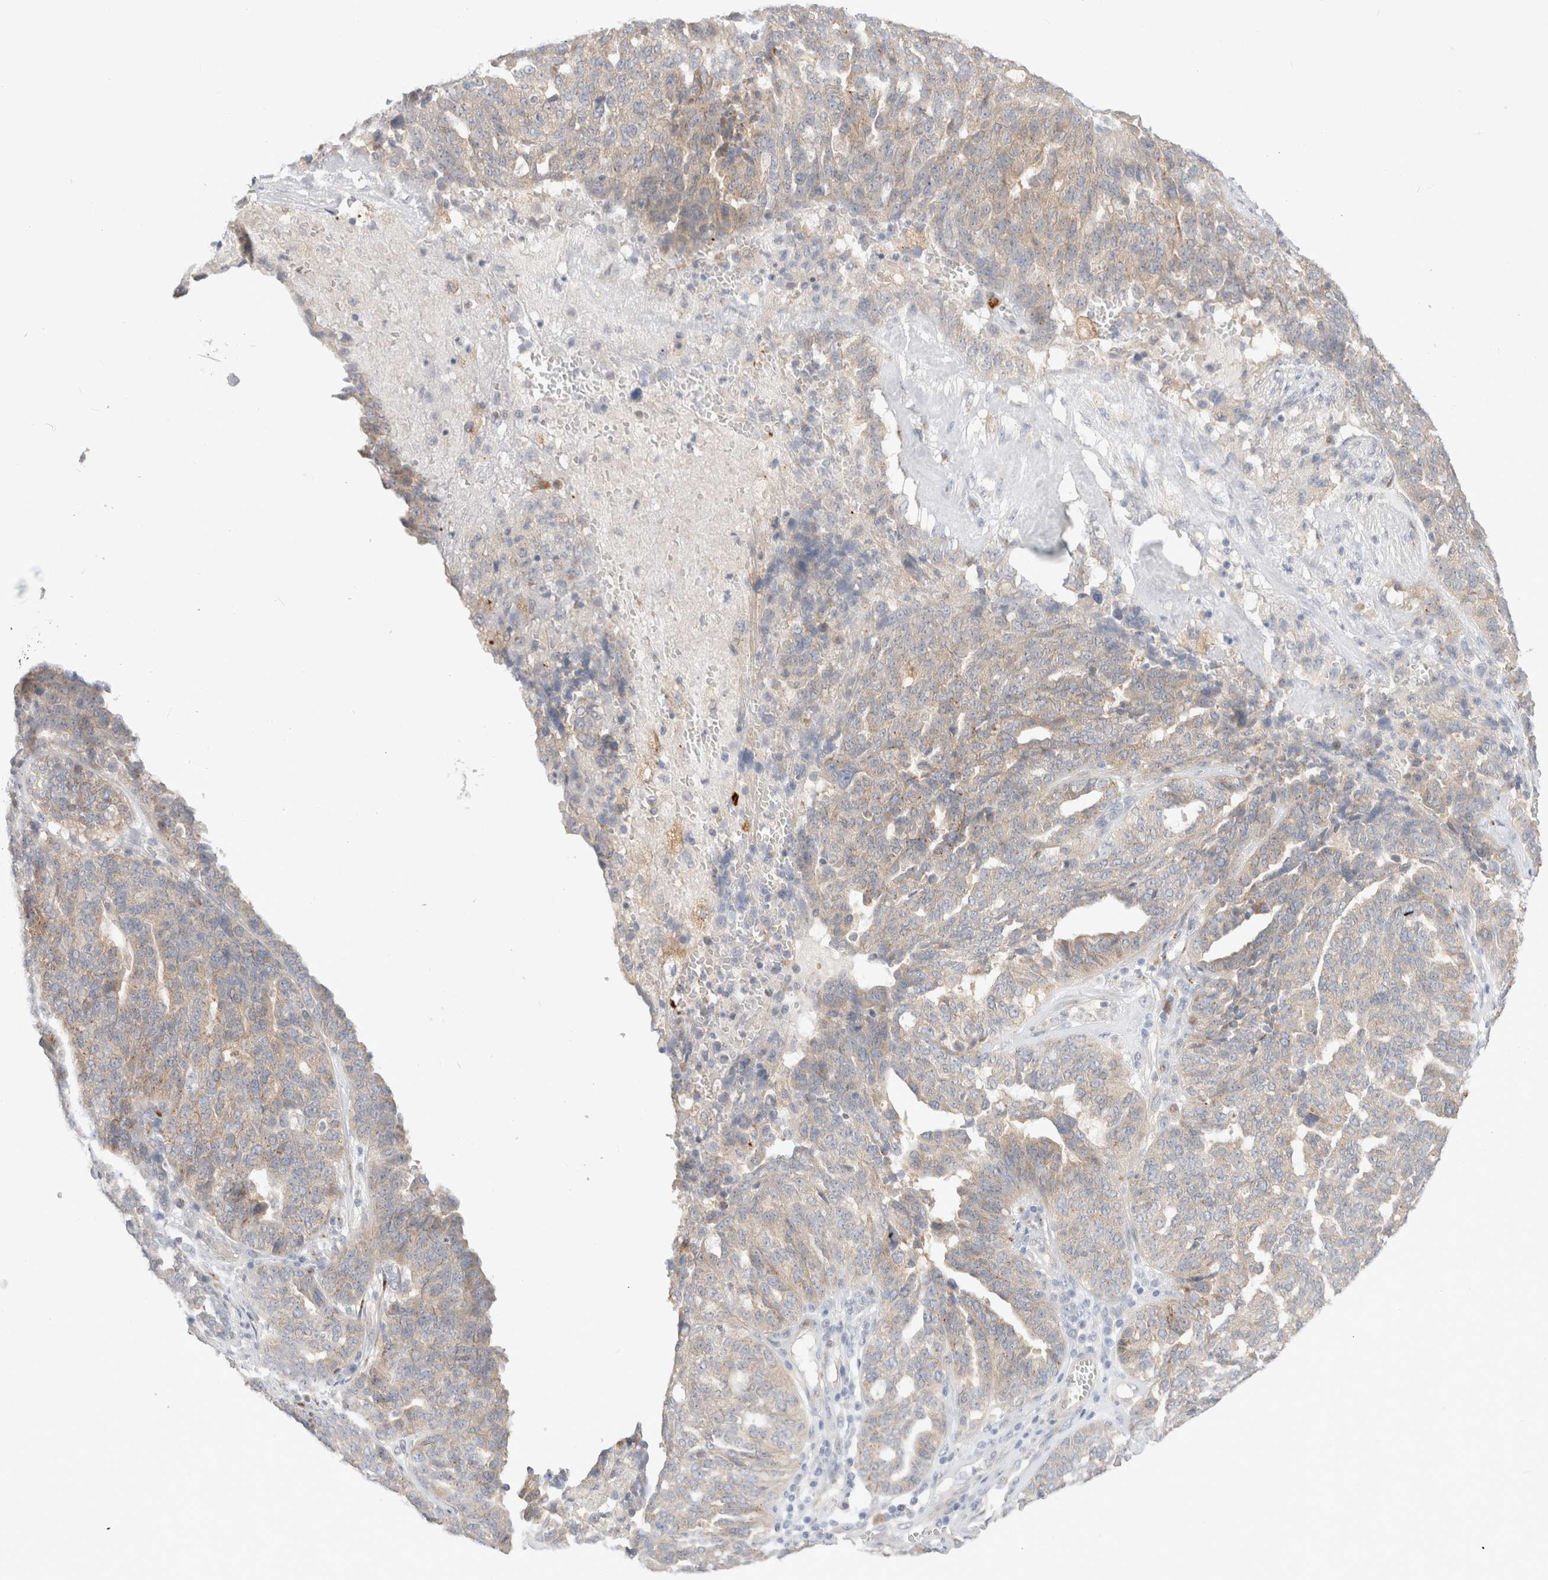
{"staining": {"intensity": "weak", "quantity": "<25%", "location": "cytoplasmic/membranous"}, "tissue": "ovarian cancer", "cell_type": "Tumor cells", "image_type": "cancer", "snomed": [{"axis": "morphology", "description": "Cystadenocarcinoma, serous, NOS"}, {"axis": "topography", "description": "Ovary"}], "caption": "Tumor cells are negative for protein expression in human serous cystadenocarcinoma (ovarian).", "gene": "EFCAB13", "patient": {"sex": "female", "age": 59}}